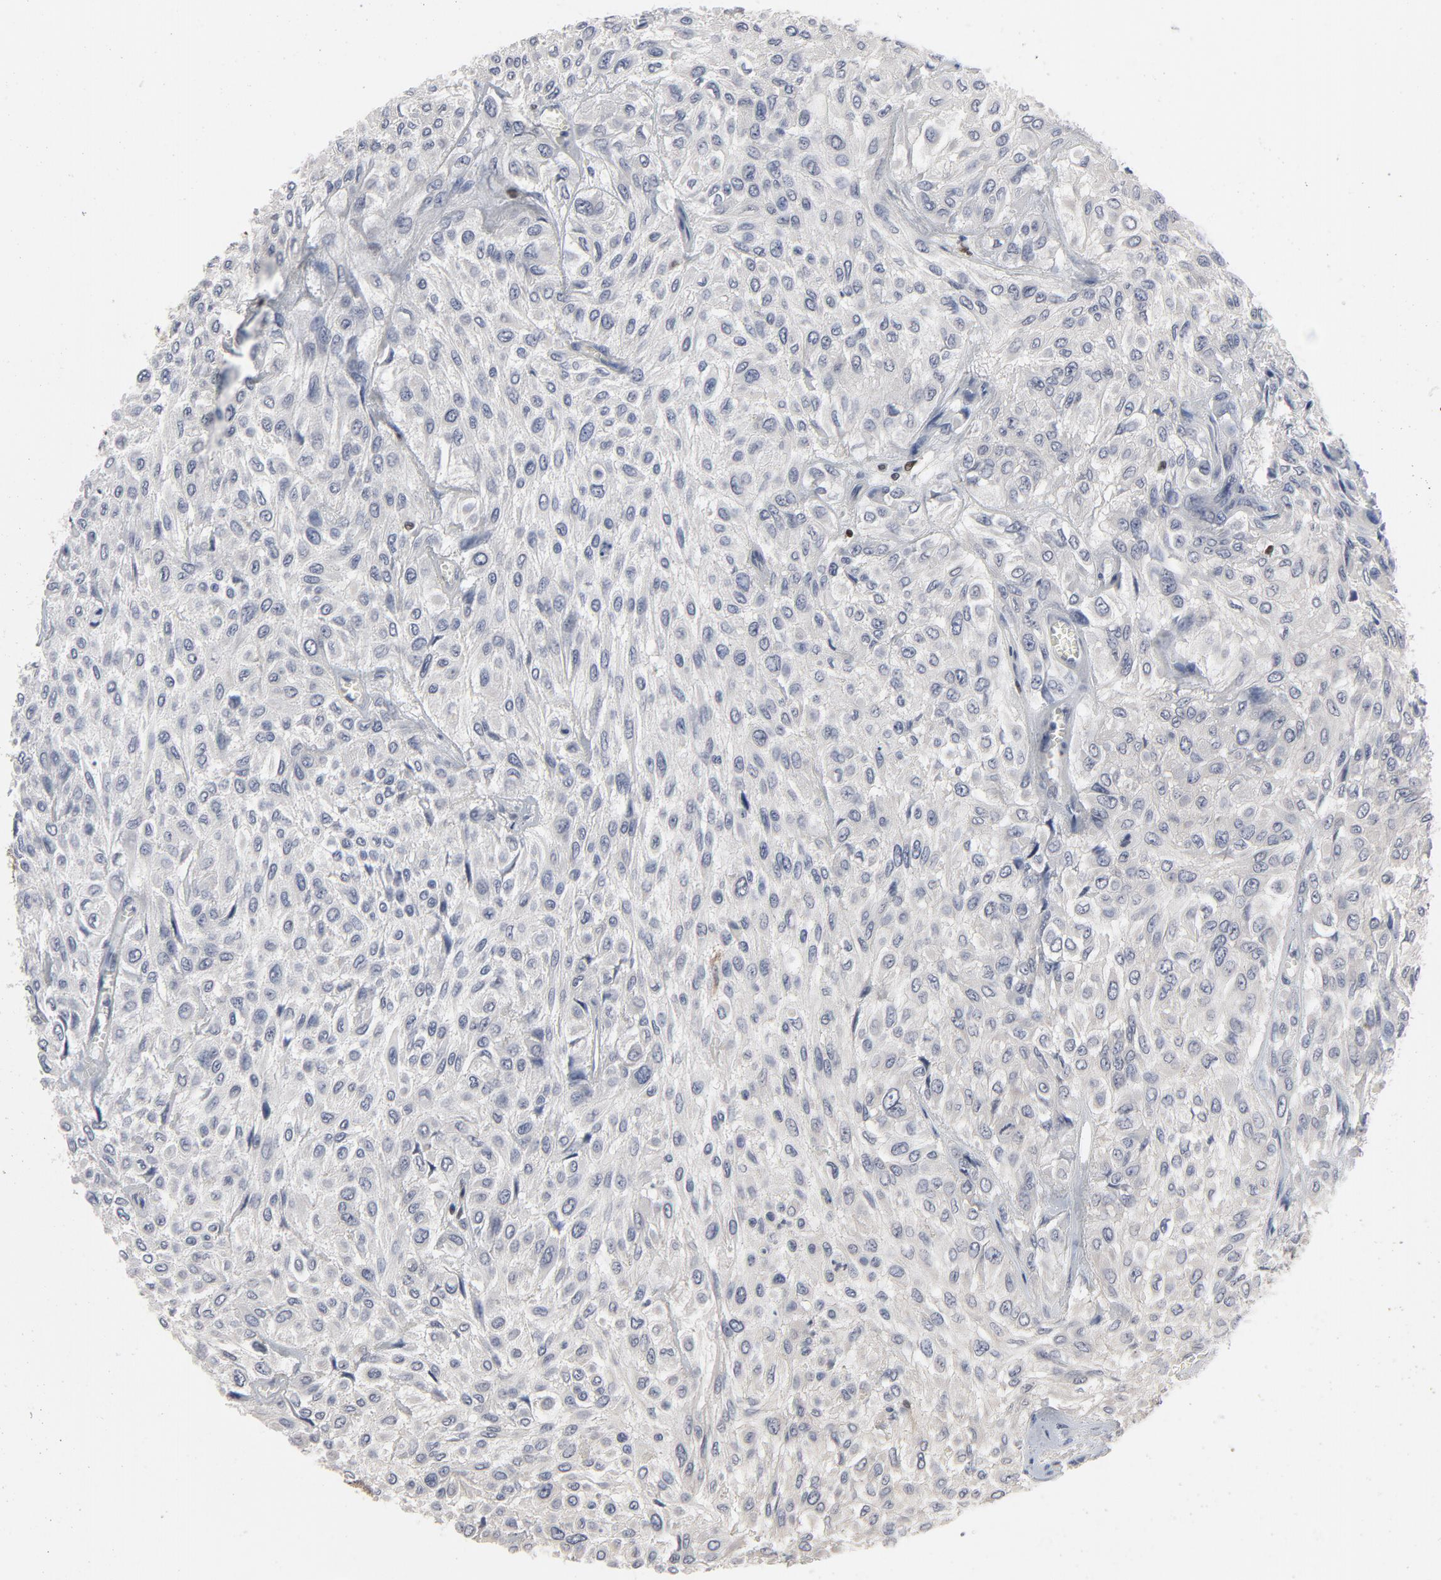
{"staining": {"intensity": "weak", "quantity": "25%-75%", "location": "cytoplasmic/membranous"}, "tissue": "urothelial cancer", "cell_type": "Tumor cells", "image_type": "cancer", "snomed": [{"axis": "morphology", "description": "Urothelial carcinoma, High grade"}, {"axis": "topography", "description": "Urinary bladder"}], "caption": "Immunohistochemical staining of human high-grade urothelial carcinoma shows low levels of weak cytoplasmic/membranous protein expression in about 25%-75% of tumor cells.", "gene": "NFKB1", "patient": {"sex": "male", "age": 57}}